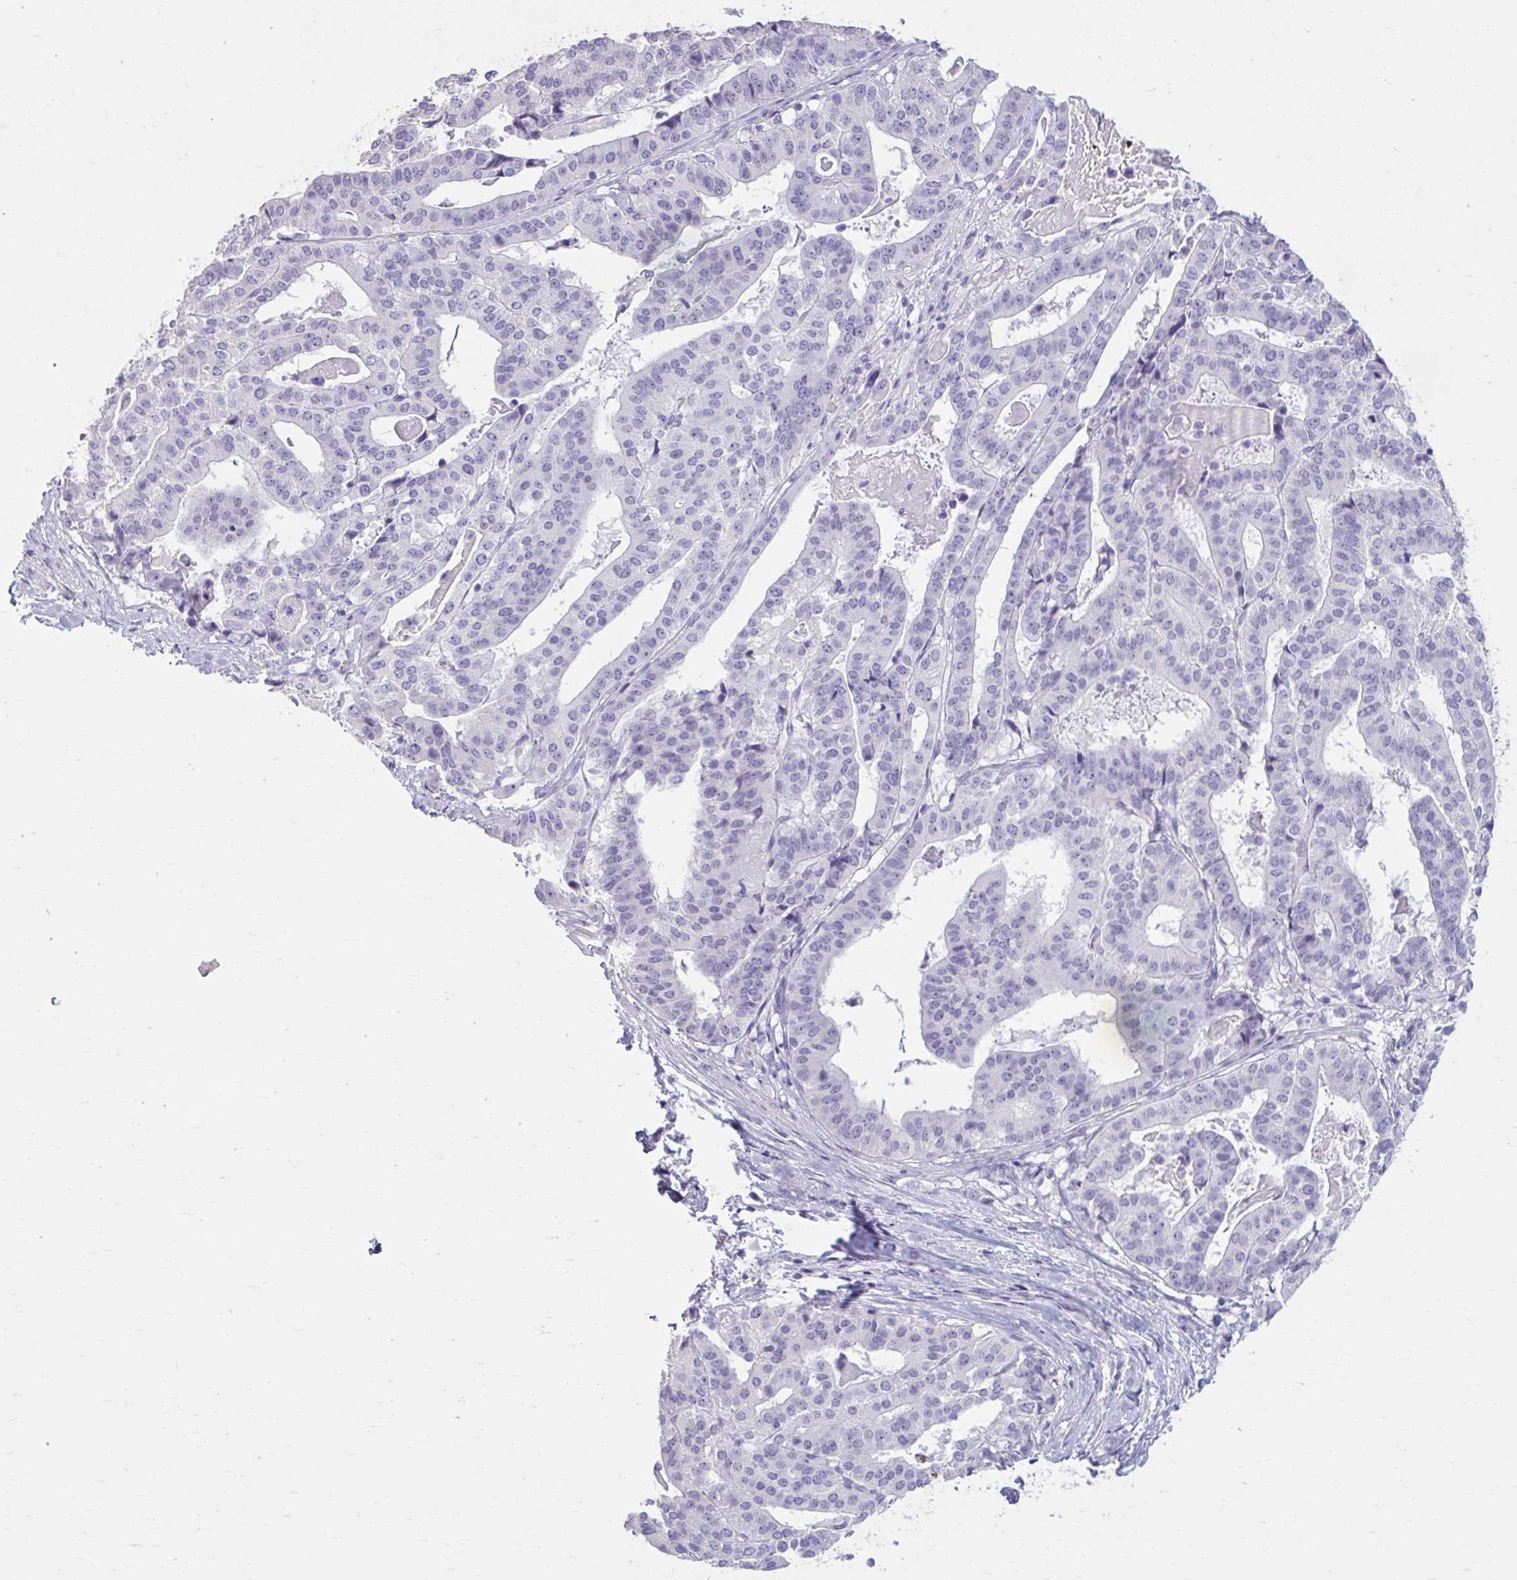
{"staining": {"intensity": "negative", "quantity": "none", "location": "none"}, "tissue": "stomach cancer", "cell_type": "Tumor cells", "image_type": "cancer", "snomed": [{"axis": "morphology", "description": "Adenocarcinoma, NOS"}, {"axis": "topography", "description": "Stomach"}], "caption": "This is a micrograph of IHC staining of adenocarcinoma (stomach), which shows no expression in tumor cells.", "gene": "OR4B1", "patient": {"sex": "male", "age": 48}}